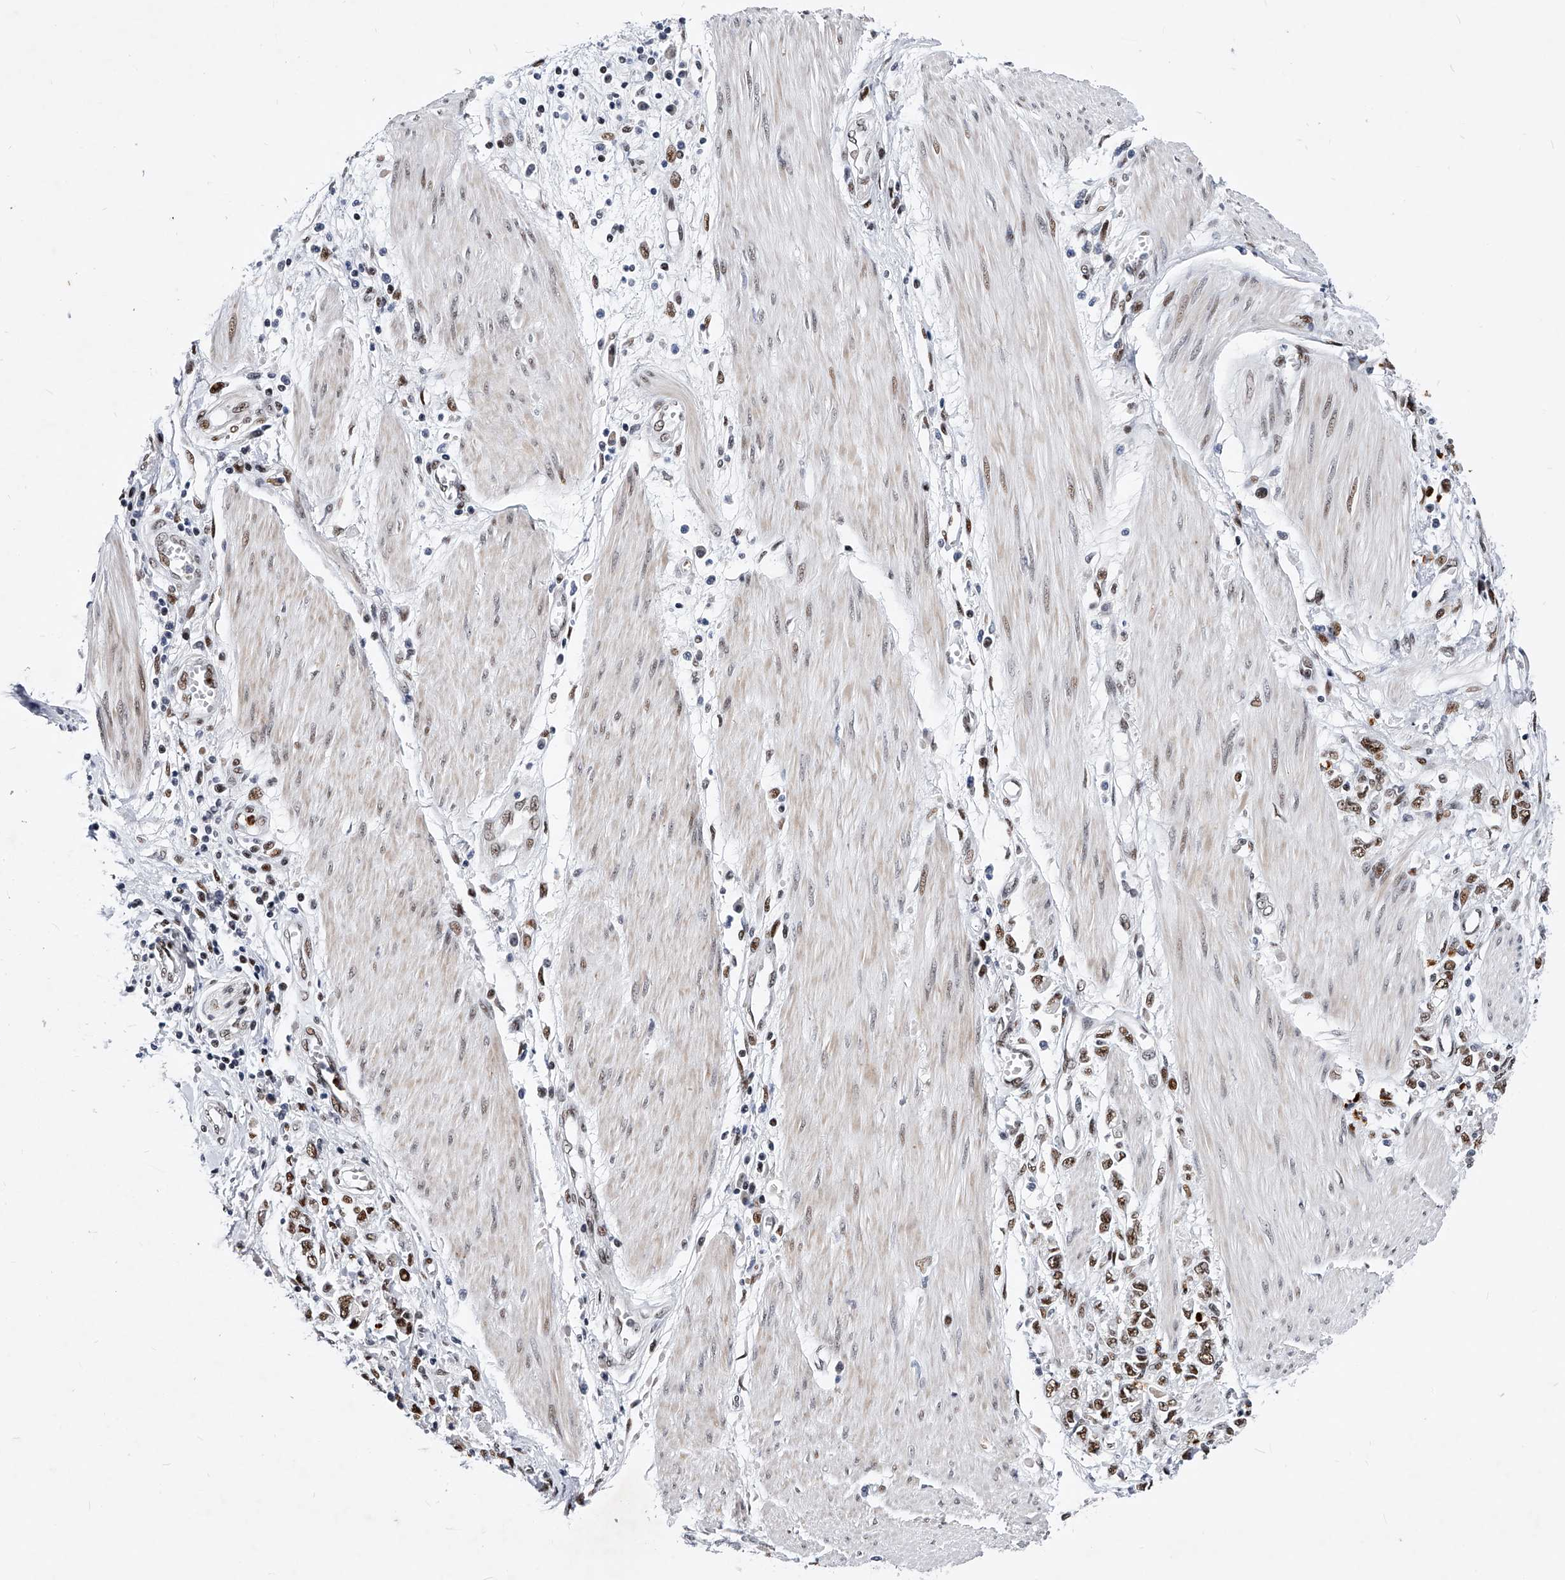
{"staining": {"intensity": "moderate", "quantity": ">75%", "location": "nuclear"}, "tissue": "stomach cancer", "cell_type": "Tumor cells", "image_type": "cancer", "snomed": [{"axis": "morphology", "description": "Adenocarcinoma, NOS"}, {"axis": "topography", "description": "Stomach"}], "caption": "Immunohistochemical staining of human stomach cancer reveals medium levels of moderate nuclear positivity in approximately >75% of tumor cells.", "gene": "TESK2", "patient": {"sex": "female", "age": 76}}